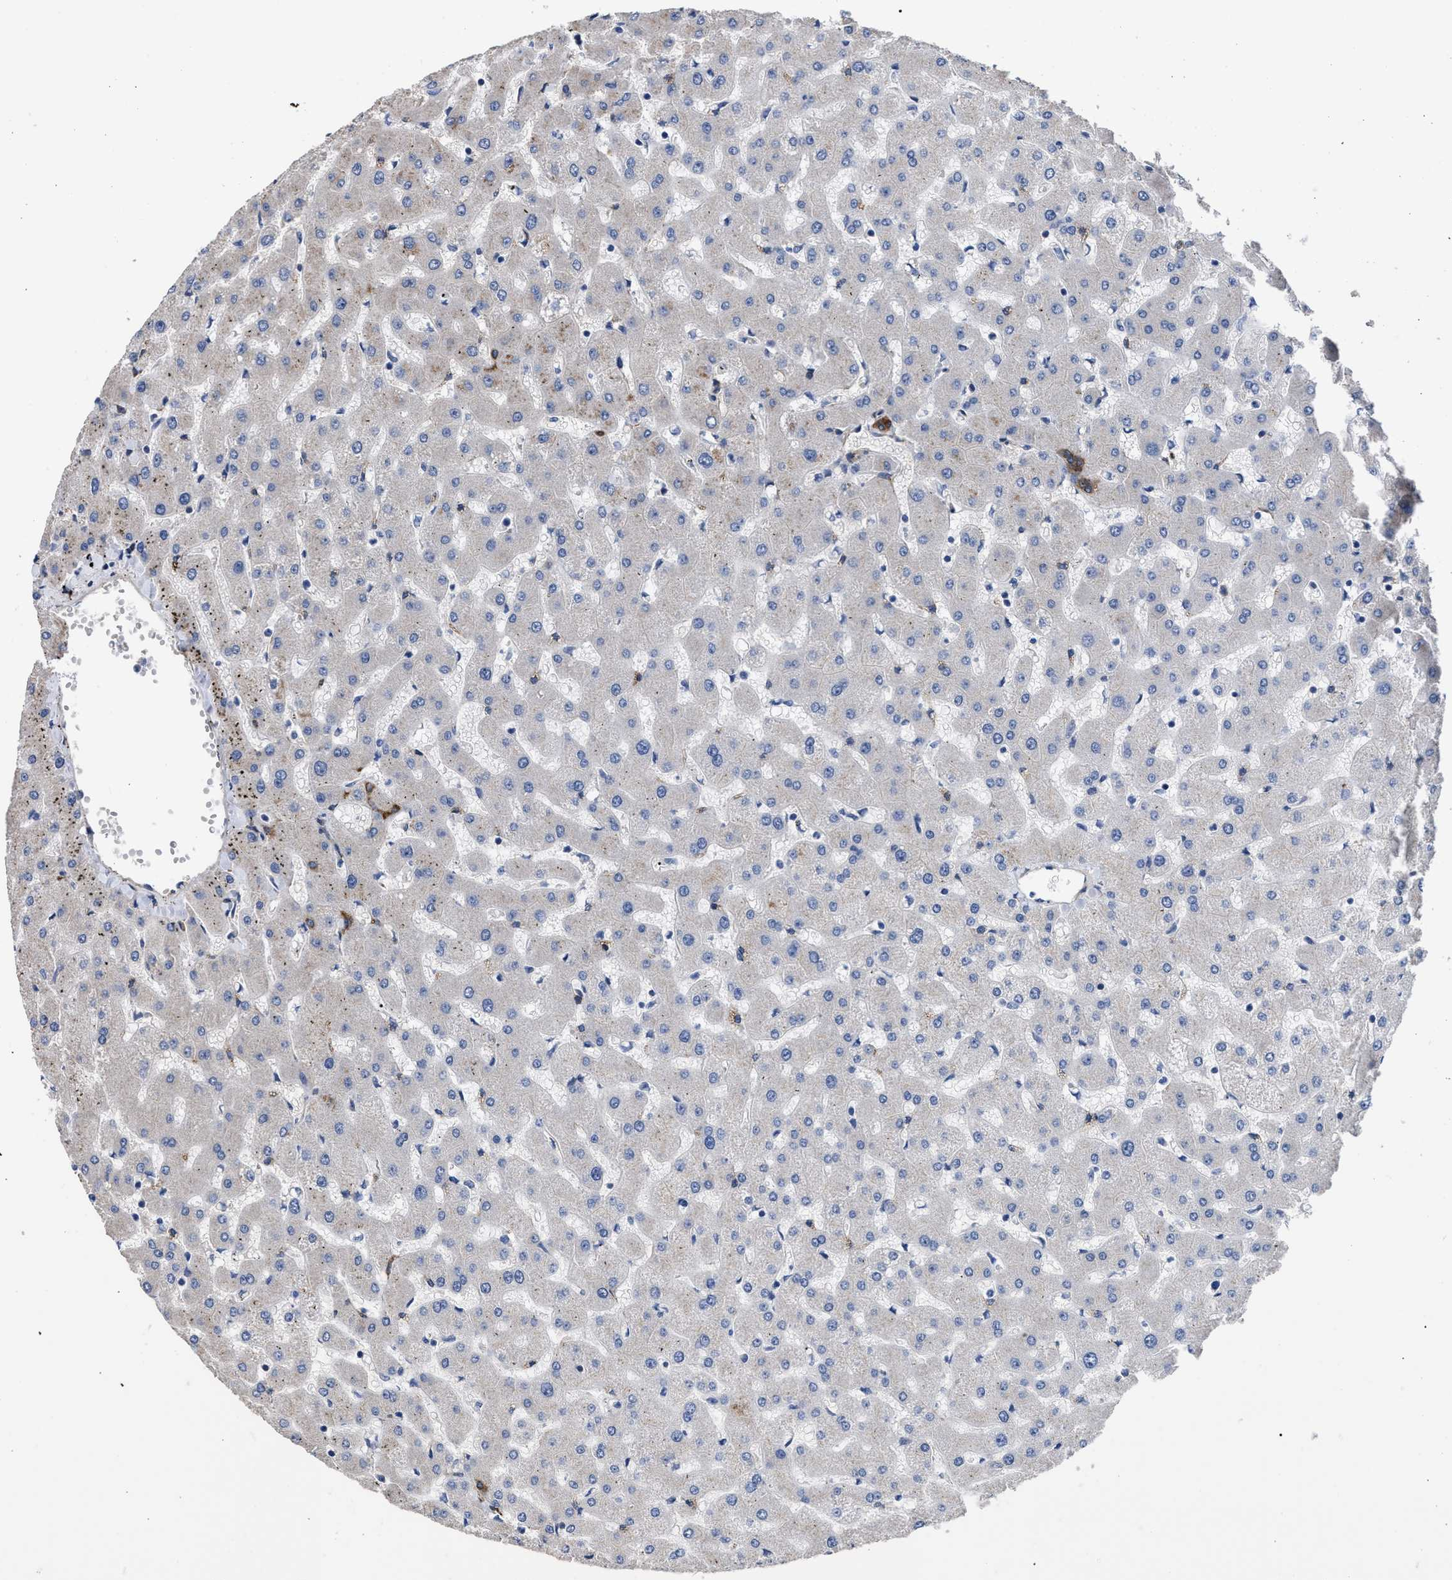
{"staining": {"intensity": "strong", "quantity": ">75%", "location": "cytoplasmic/membranous"}, "tissue": "liver", "cell_type": "Cholangiocytes", "image_type": "normal", "snomed": [{"axis": "morphology", "description": "Normal tissue, NOS"}, {"axis": "topography", "description": "Liver"}], "caption": "A brown stain shows strong cytoplasmic/membranous positivity of a protein in cholangiocytes of benign human liver. The staining was performed using DAB to visualize the protein expression in brown, while the nuclei were stained in blue with hematoxylin (Magnification: 20x).", "gene": "SQLE", "patient": {"sex": "female", "age": 63}}